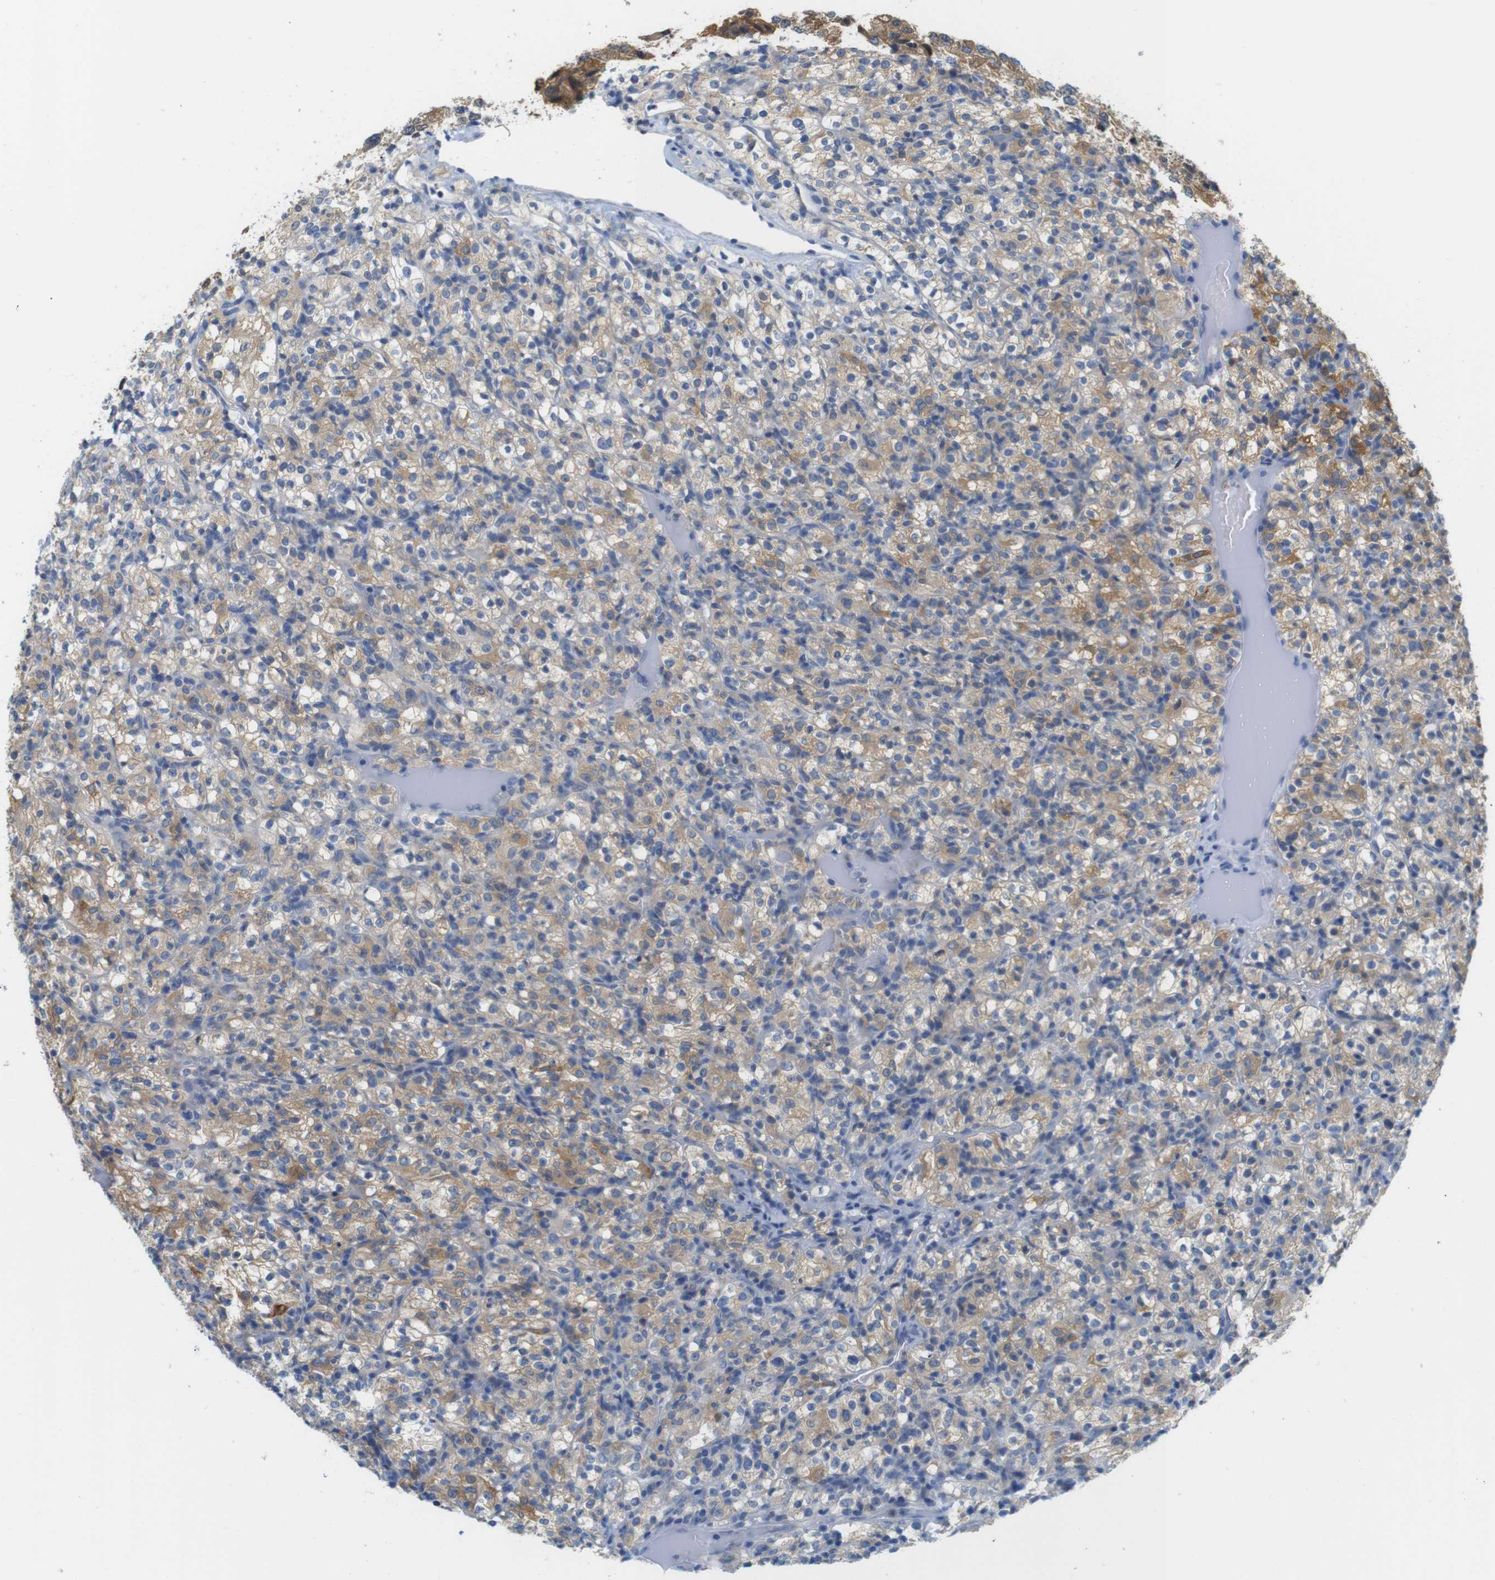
{"staining": {"intensity": "weak", "quantity": "25%-75%", "location": "cytoplasmic/membranous"}, "tissue": "renal cancer", "cell_type": "Tumor cells", "image_type": "cancer", "snomed": [{"axis": "morphology", "description": "Normal tissue, NOS"}, {"axis": "morphology", "description": "Adenocarcinoma, NOS"}, {"axis": "topography", "description": "Kidney"}], "caption": "Immunohistochemical staining of human adenocarcinoma (renal) demonstrates low levels of weak cytoplasmic/membranous protein staining in approximately 25%-75% of tumor cells.", "gene": "NEBL", "patient": {"sex": "female", "age": 72}}